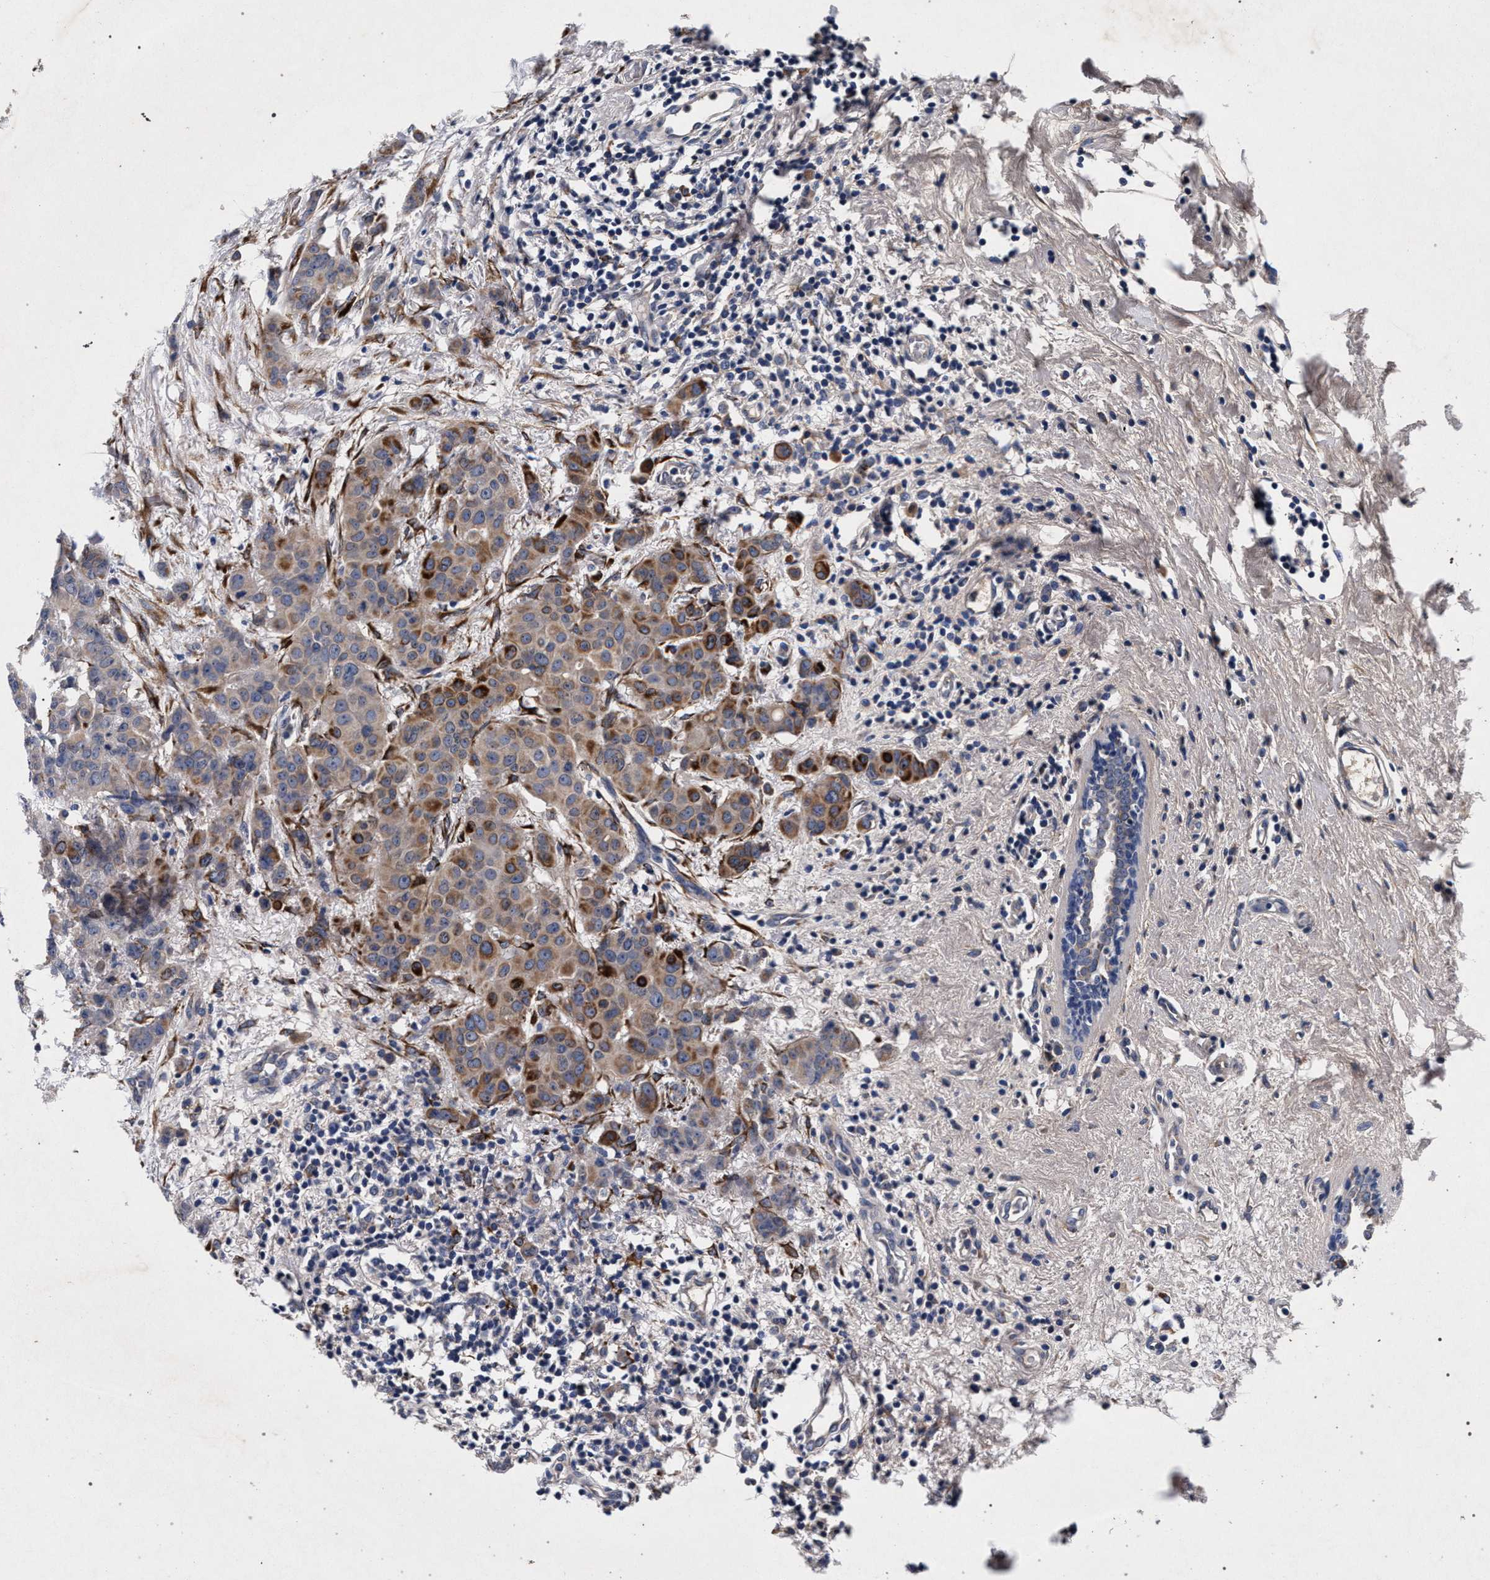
{"staining": {"intensity": "moderate", "quantity": "<25%", "location": "cytoplasmic/membranous"}, "tissue": "breast cancer", "cell_type": "Tumor cells", "image_type": "cancer", "snomed": [{"axis": "morphology", "description": "Normal tissue, NOS"}, {"axis": "morphology", "description": "Duct carcinoma"}, {"axis": "topography", "description": "Breast"}], "caption": "Human breast cancer (invasive ductal carcinoma) stained with a protein marker reveals moderate staining in tumor cells.", "gene": "NEK7", "patient": {"sex": "female", "age": 40}}